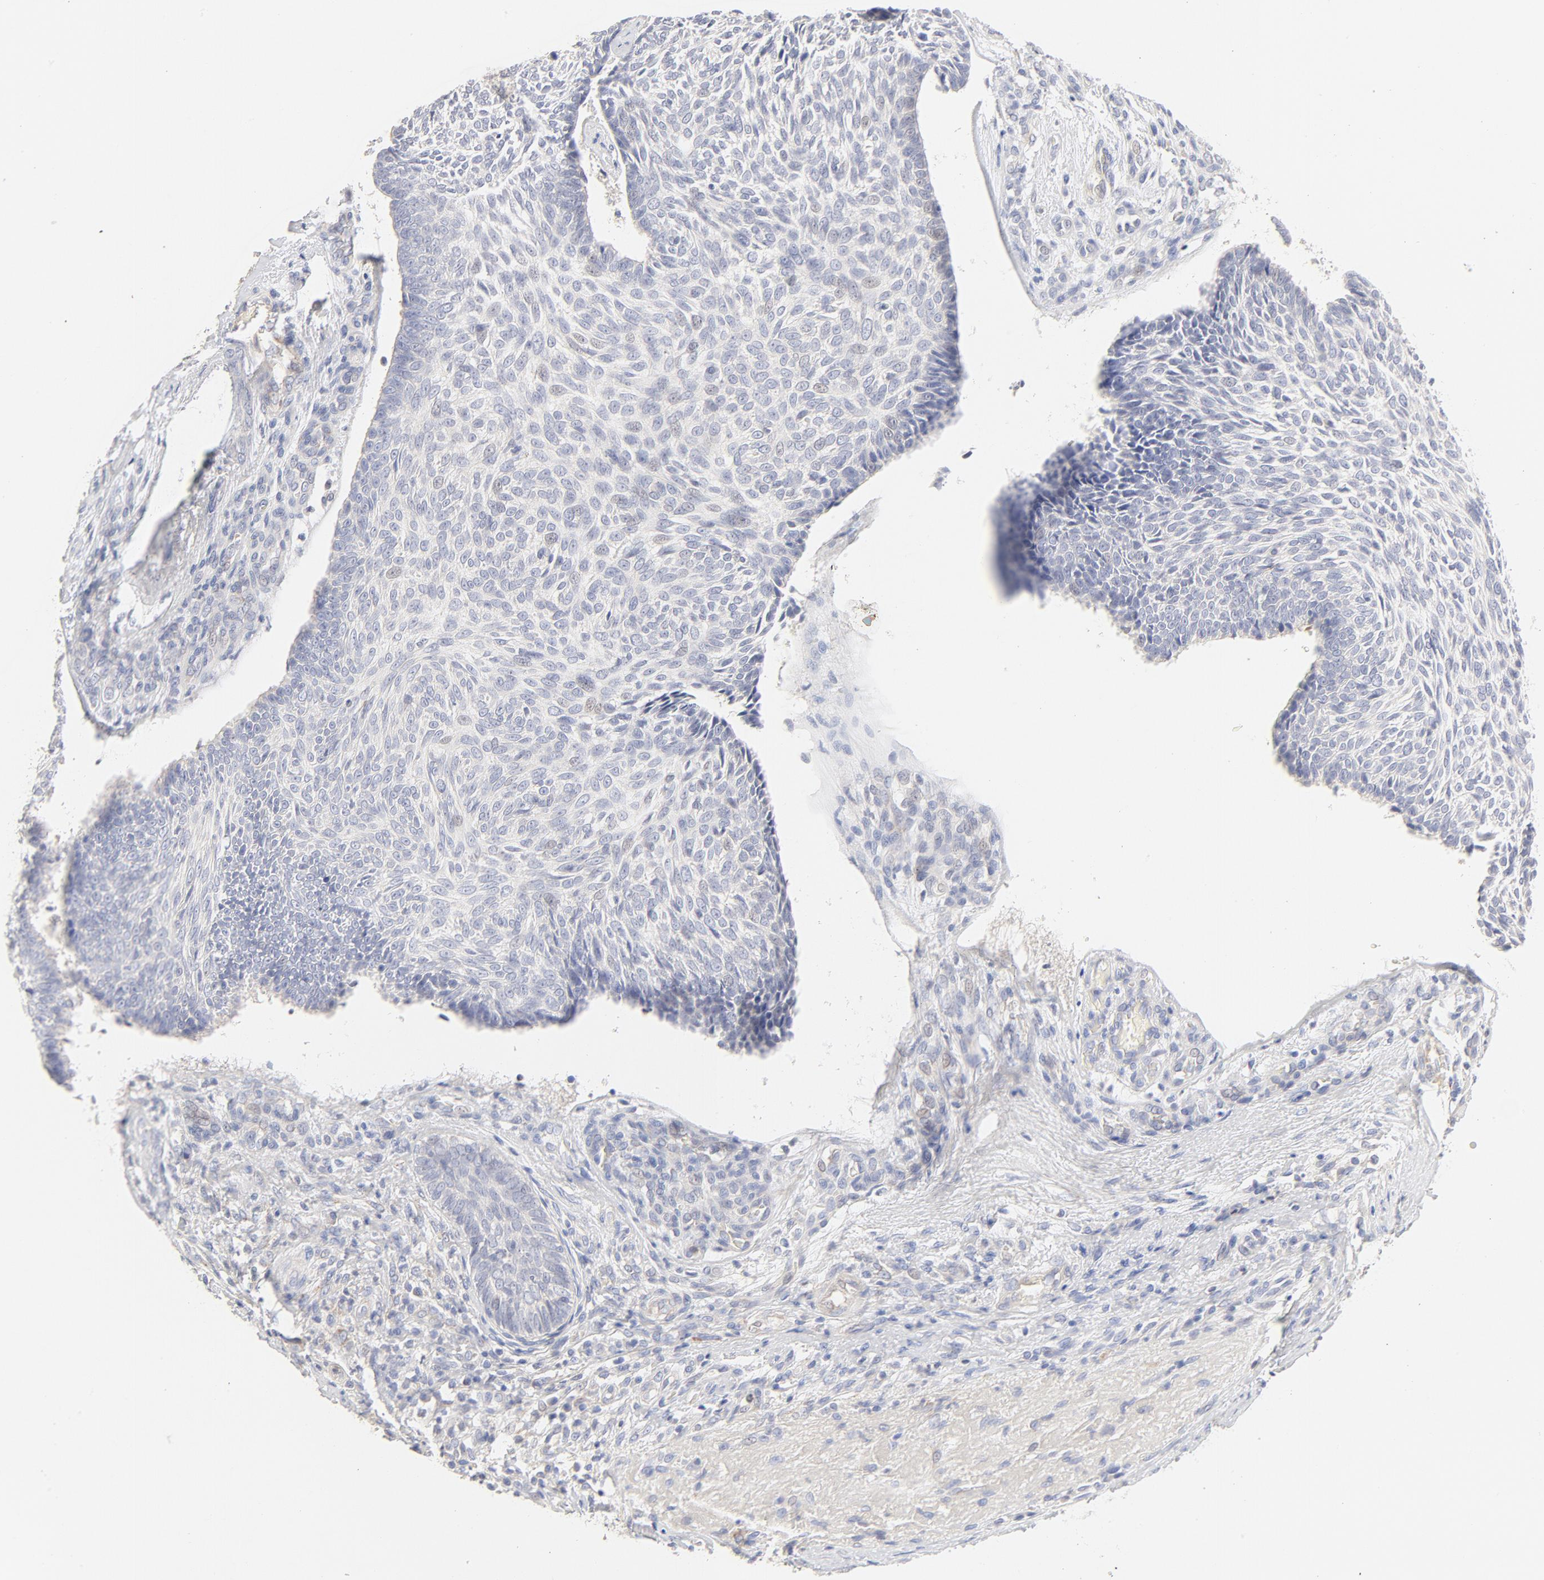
{"staining": {"intensity": "negative", "quantity": "none", "location": "none"}, "tissue": "skin cancer", "cell_type": "Tumor cells", "image_type": "cancer", "snomed": [{"axis": "morphology", "description": "Basal cell carcinoma"}, {"axis": "topography", "description": "Skin"}], "caption": "An IHC image of skin cancer is shown. There is no staining in tumor cells of skin cancer. Brightfield microscopy of immunohistochemistry (IHC) stained with DAB (3,3'-diaminobenzidine) (brown) and hematoxylin (blue), captured at high magnification.", "gene": "MTERF2", "patient": {"sex": "male", "age": 72}}